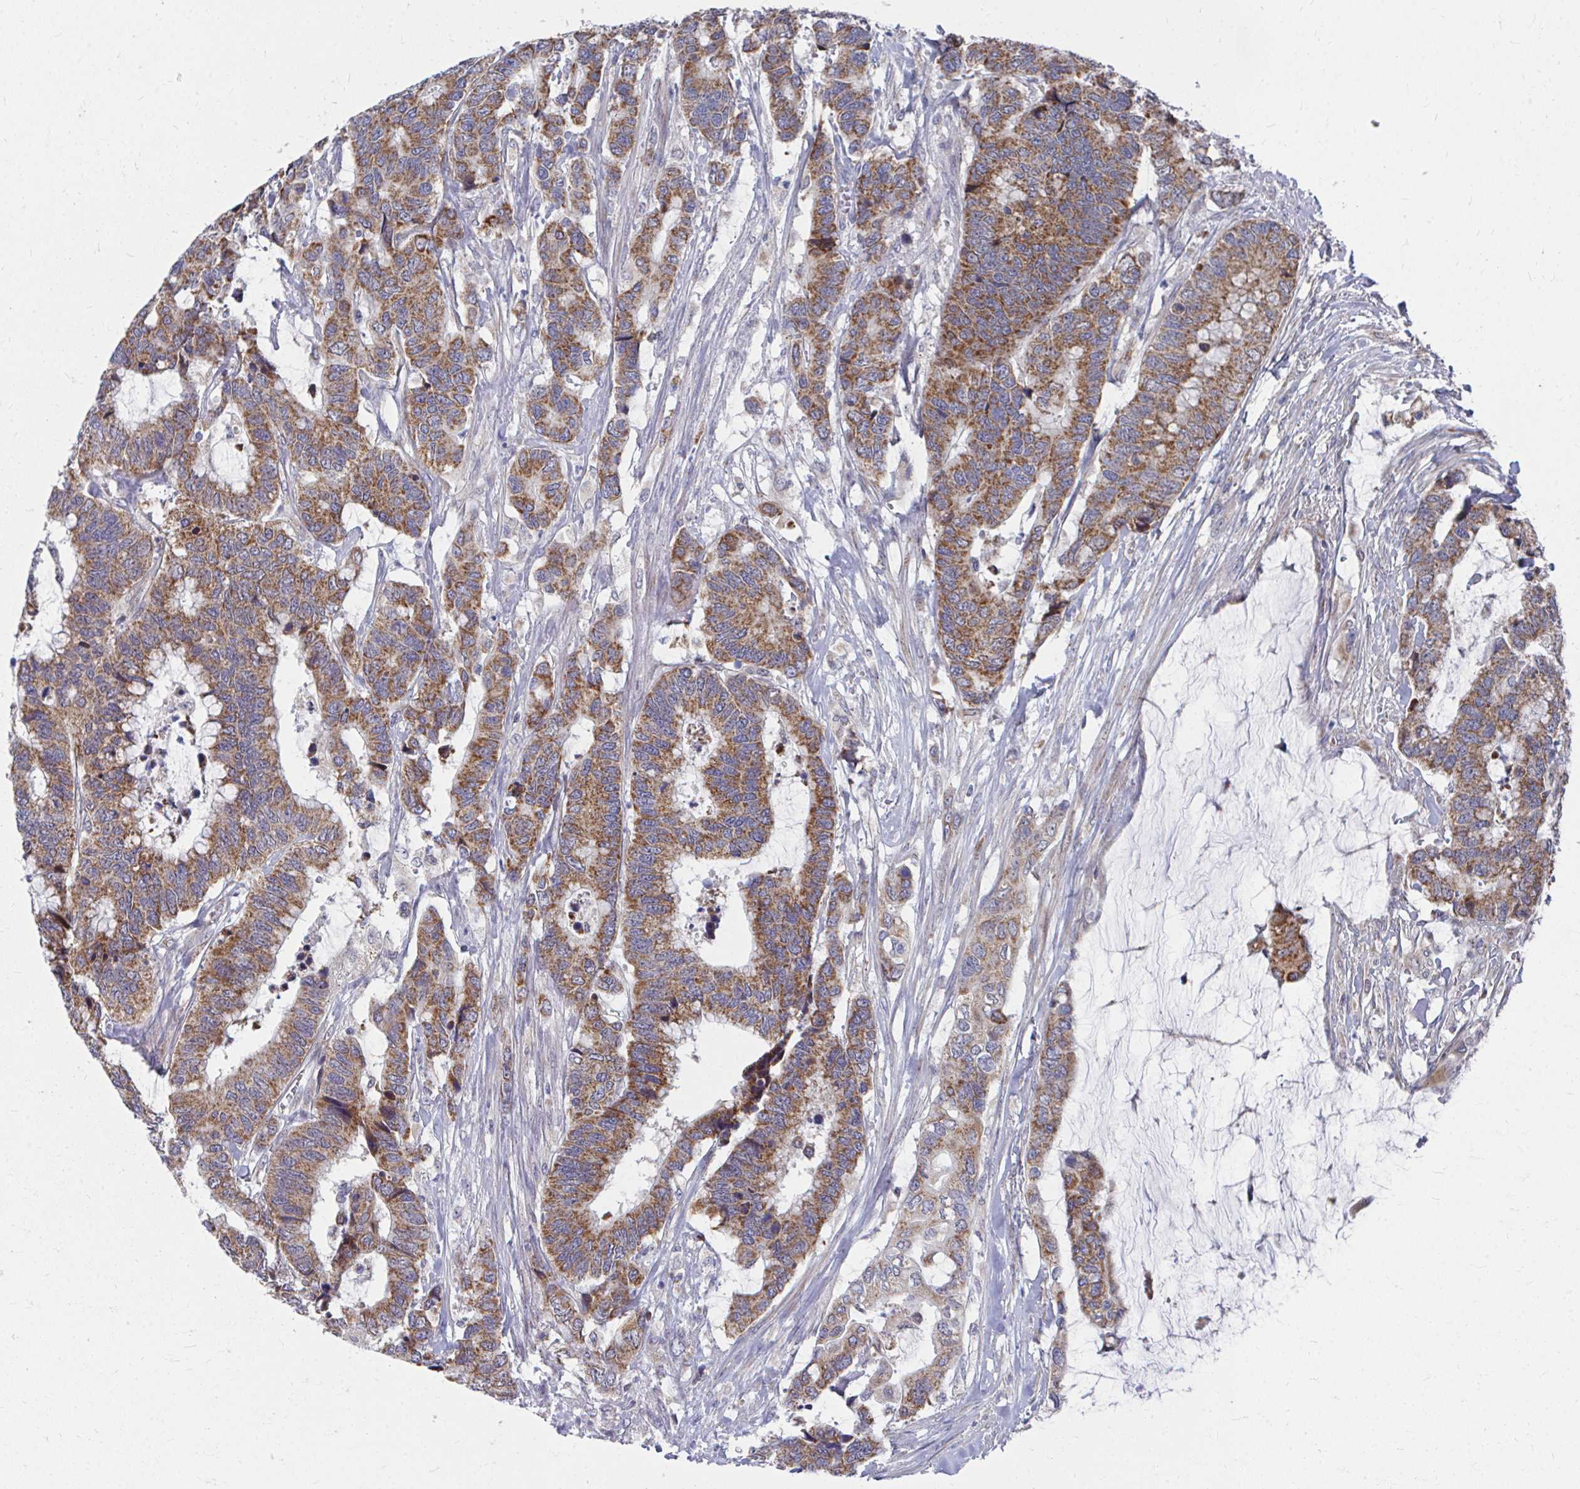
{"staining": {"intensity": "moderate", "quantity": ">75%", "location": "cytoplasmic/membranous"}, "tissue": "colorectal cancer", "cell_type": "Tumor cells", "image_type": "cancer", "snomed": [{"axis": "morphology", "description": "Adenocarcinoma, NOS"}, {"axis": "topography", "description": "Rectum"}], "caption": "Human colorectal cancer (adenocarcinoma) stained for a protein (brown) displays moderate cytoplasmic/membranous positive positivity in about >75% of tumor cells.", "gene": "PEX3", "patient": {"sex": "female", "age": 59}}